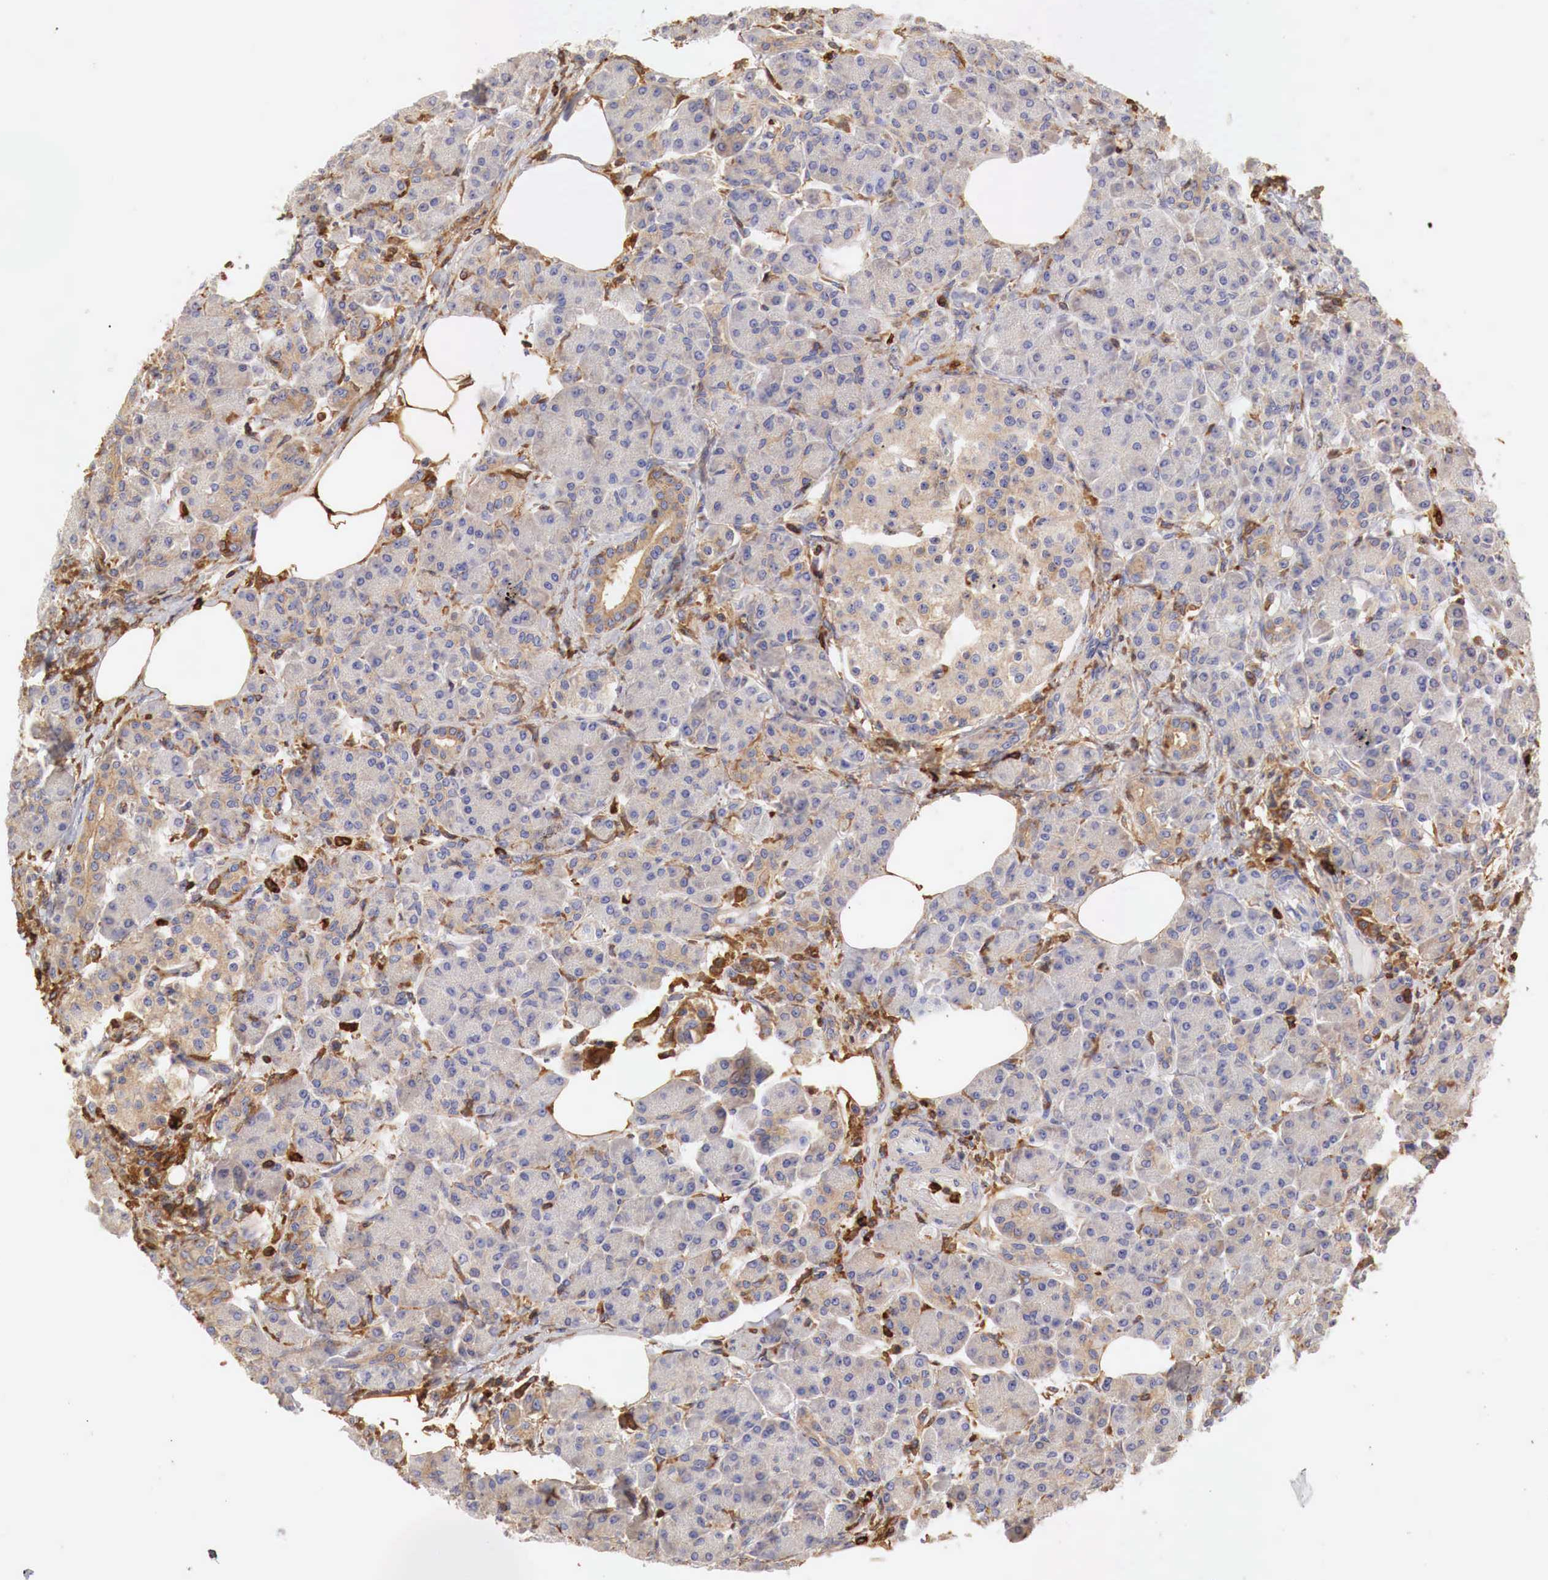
{"staining": {"intensity": "moderate", "quantity": "<25%", "location": "cytoplasmic/membranous"}, "tissue": "pancreas", "cell_type": "Exocrine glandular cells", "image_type": "normal", "snomed": [{"axis": "morphology", "description": "Normal tissue, NOS"}, {"axis": "topography", "description": "Pancreas"}], "caption": "Protein expression analysis of unremarkable pancreas shows moderate cytoplasmic/membranous staining in approximately <25% of exocrine glandular cells.", "gene": "G6PD", "patient": {"sex": "female", "age": 73}}